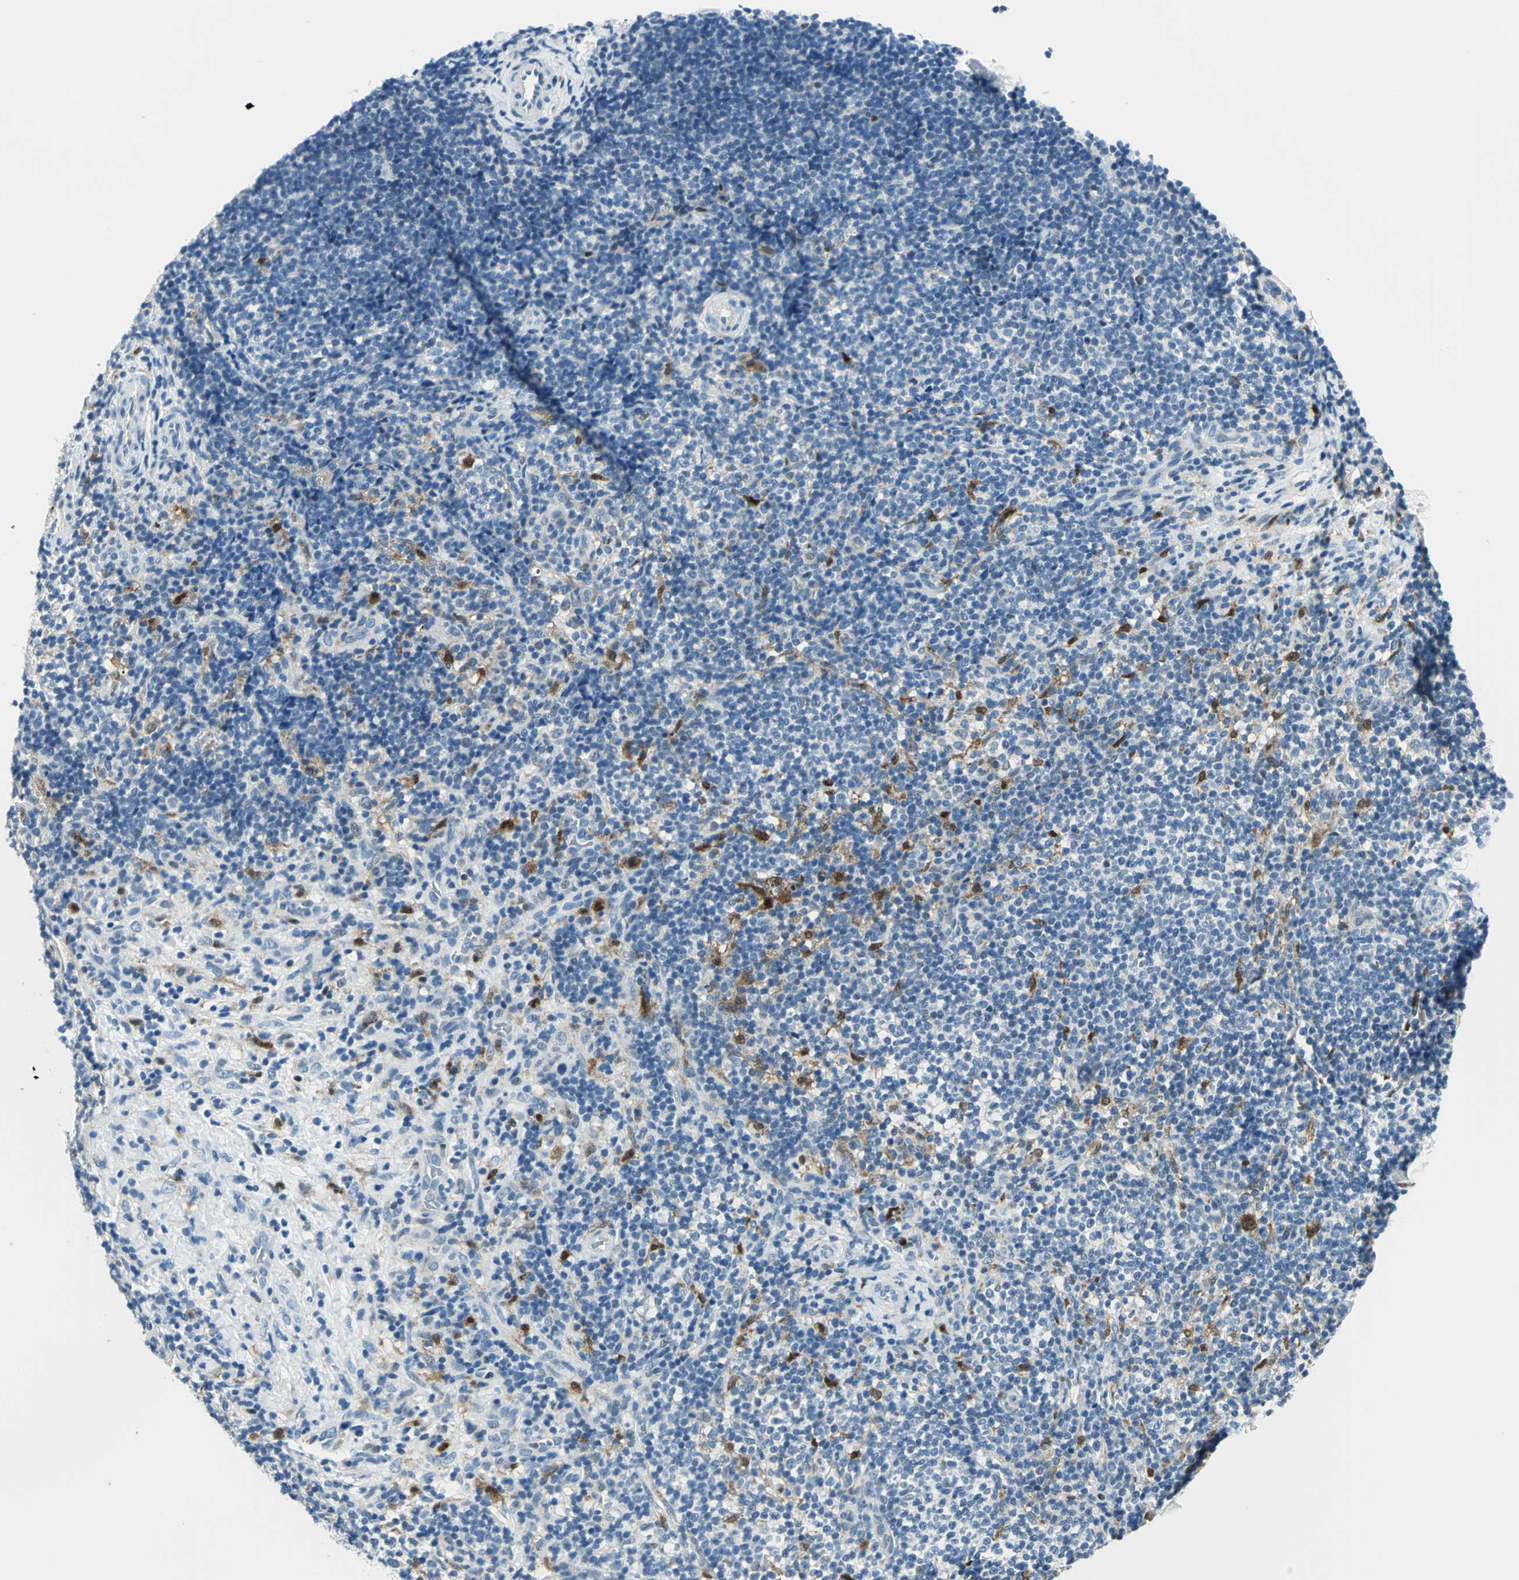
{"staining": {"intensity": "negative", "quantity": "none", "location": "none"}, "tissue": "lymphoma", "cell_type": "Tumor cells", "image_type": "cancer", "snomed": [{"axis": "morphology", "description": "Malignant lymphoma, non-Hodgkin's type, Low grade"}, {"axis": "topography", "description": "Lymph node"}], "caption": "Tumor cells are negative for protein expression in human lymphoma.", "gene": "AKR1A1", "patient": {"sex": "female", "age": 76}}